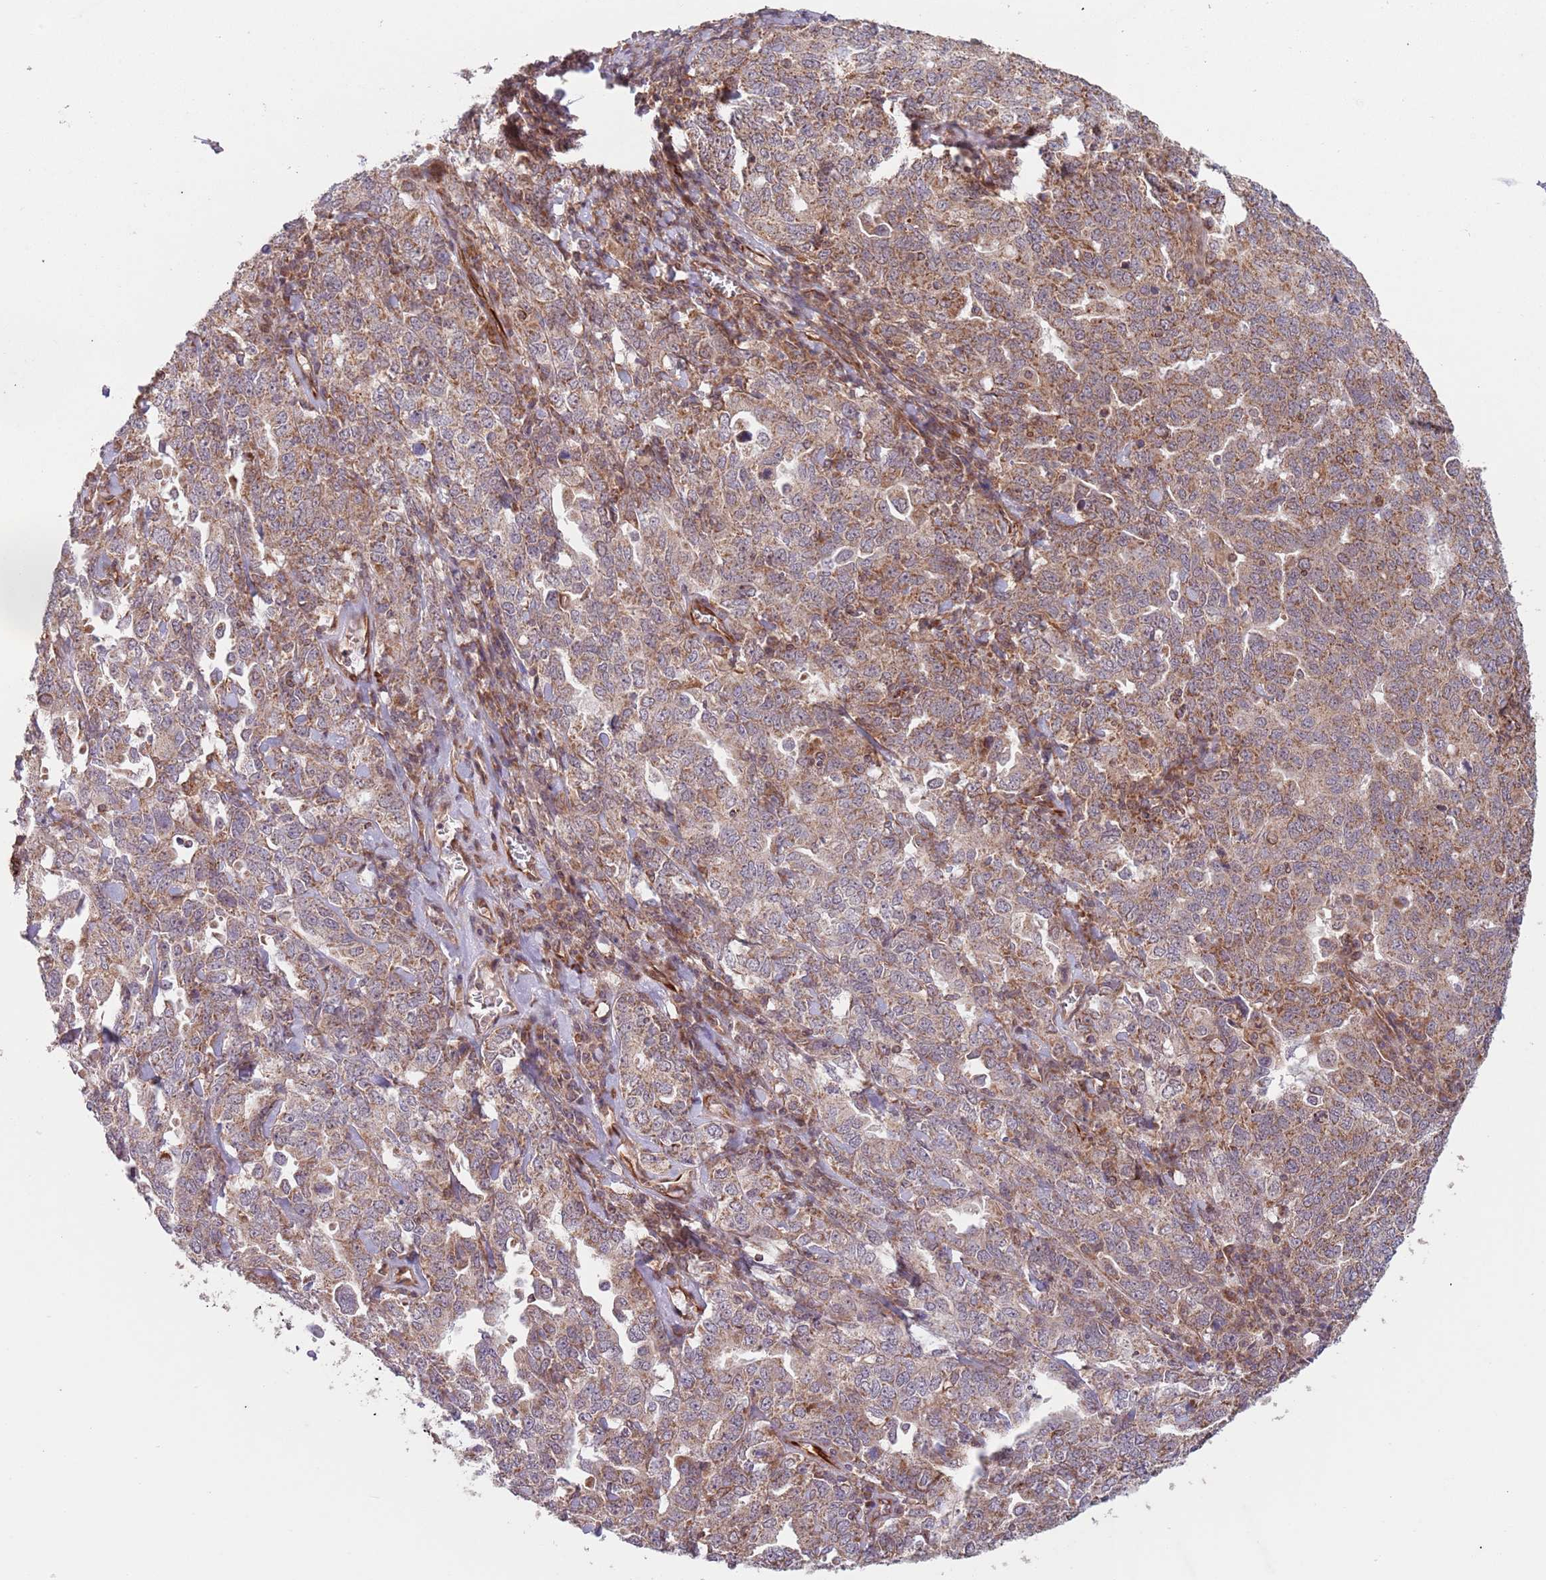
{"staining": {"intensity": "moderate", "quantity": ">75%", "location": "cytoplasmic/membranous"}, "tissue": "ovarian cancer", "cell_type": "Tumor cells", "image_type": "cancer", "snomed": [{"axis": "morphology", "description": "Carcinoma, endometroid"}, {"axis": "topography", "description": "Ovary"}], "caption": "Ovarian cancer (endometroid carcinoma) stained with a protein marker reveals moderate staining in tumor cells.", "gene": "CHD9", "patient": {"sex": "female", "age": 62}}